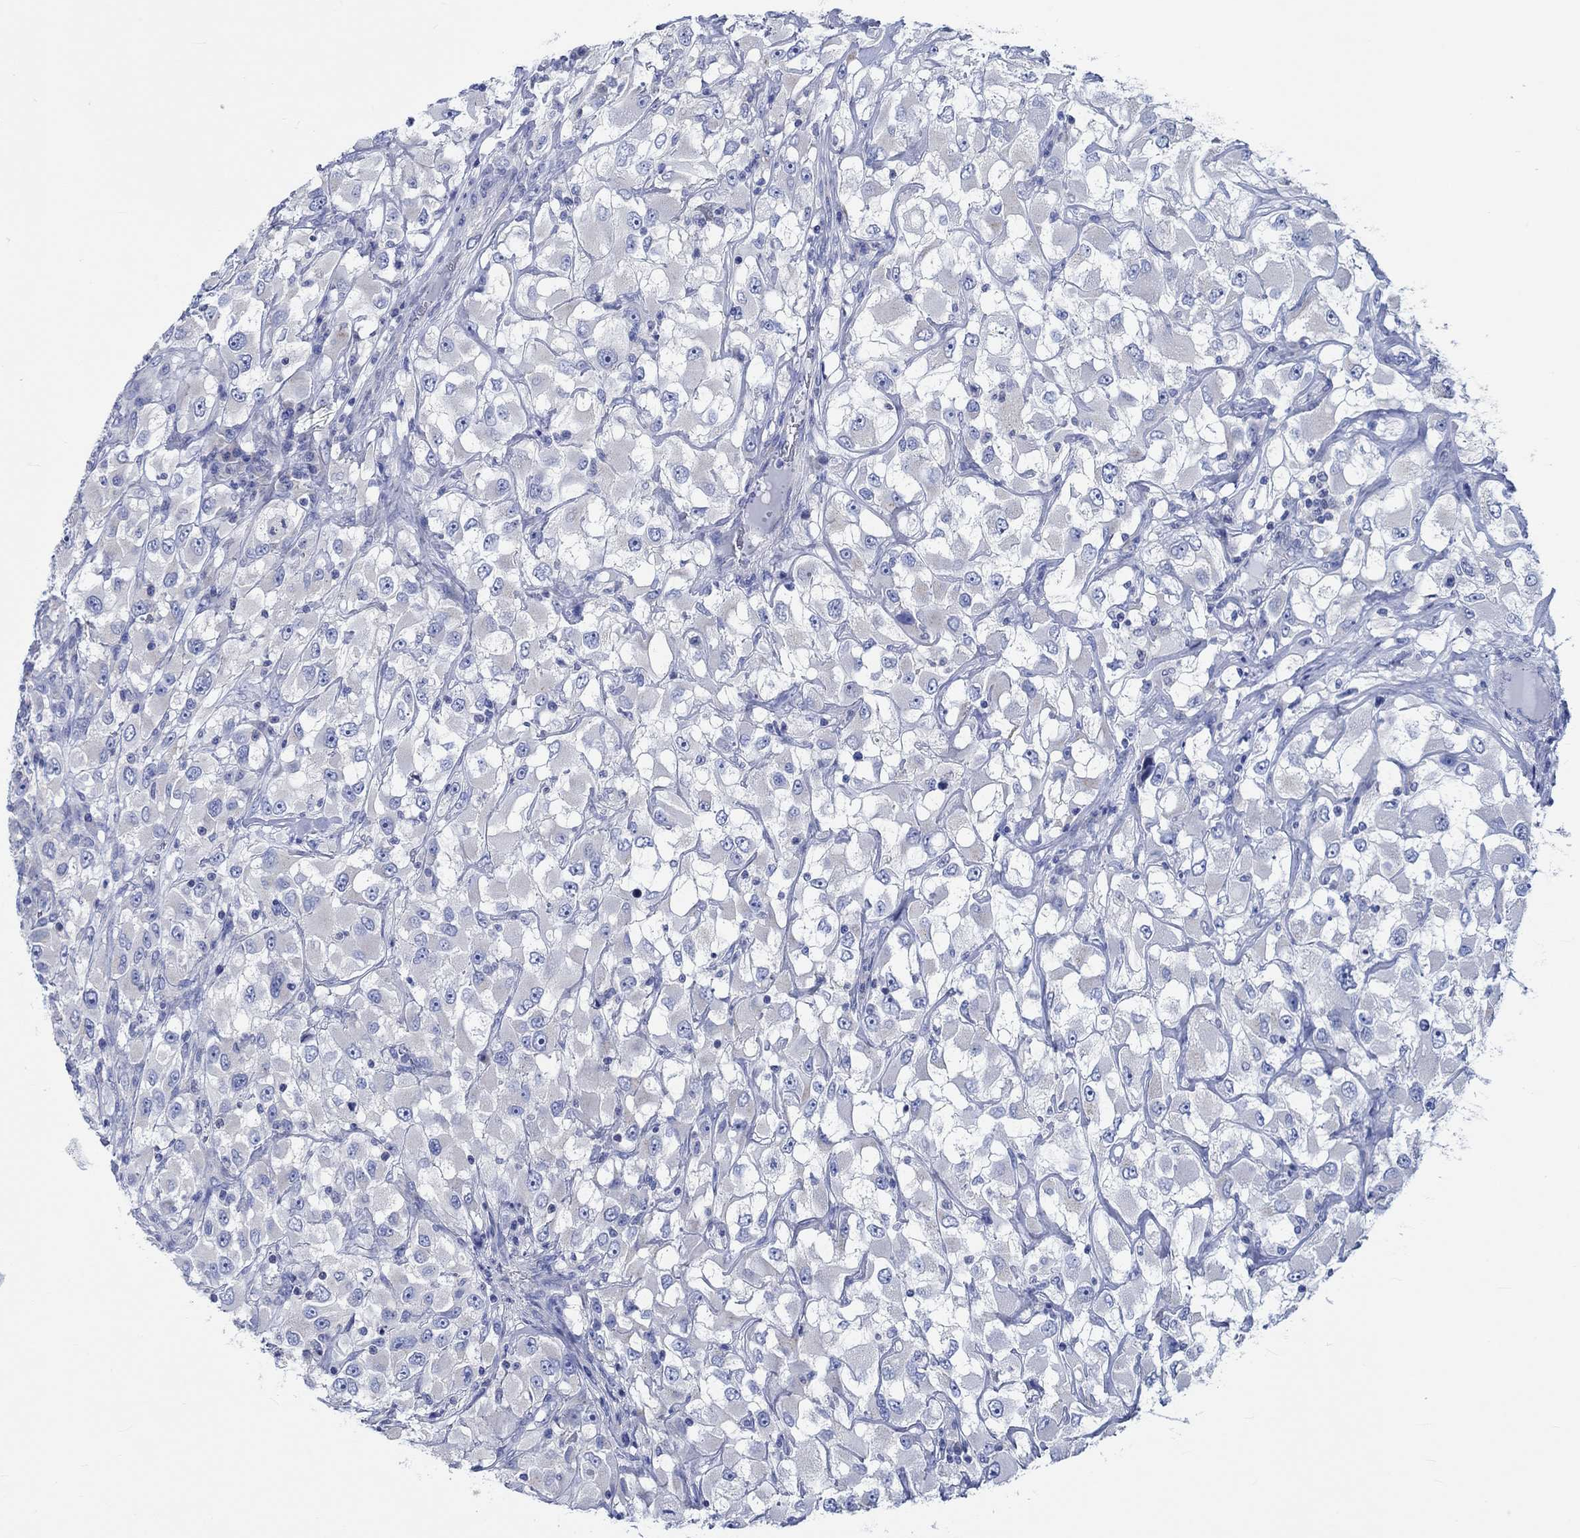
{"staining": {"intensity": "negative", "quantity": "none", "location": "none"}, "tissue": "renal cancer", "cell_type": "Tumor cells", "image_type": "cancer", "snomed": [{"axis": "morphology", "description": "Adenocarcinoma, NOS"}, {"axis": "topography", "description": "Kidney"}], "caption": "Immunohistochemical staining of human renal cancer shows no significant expression in tumor cells.", "gene": "PTPRN2", "patient": {"sex": "female", "age": 52}}